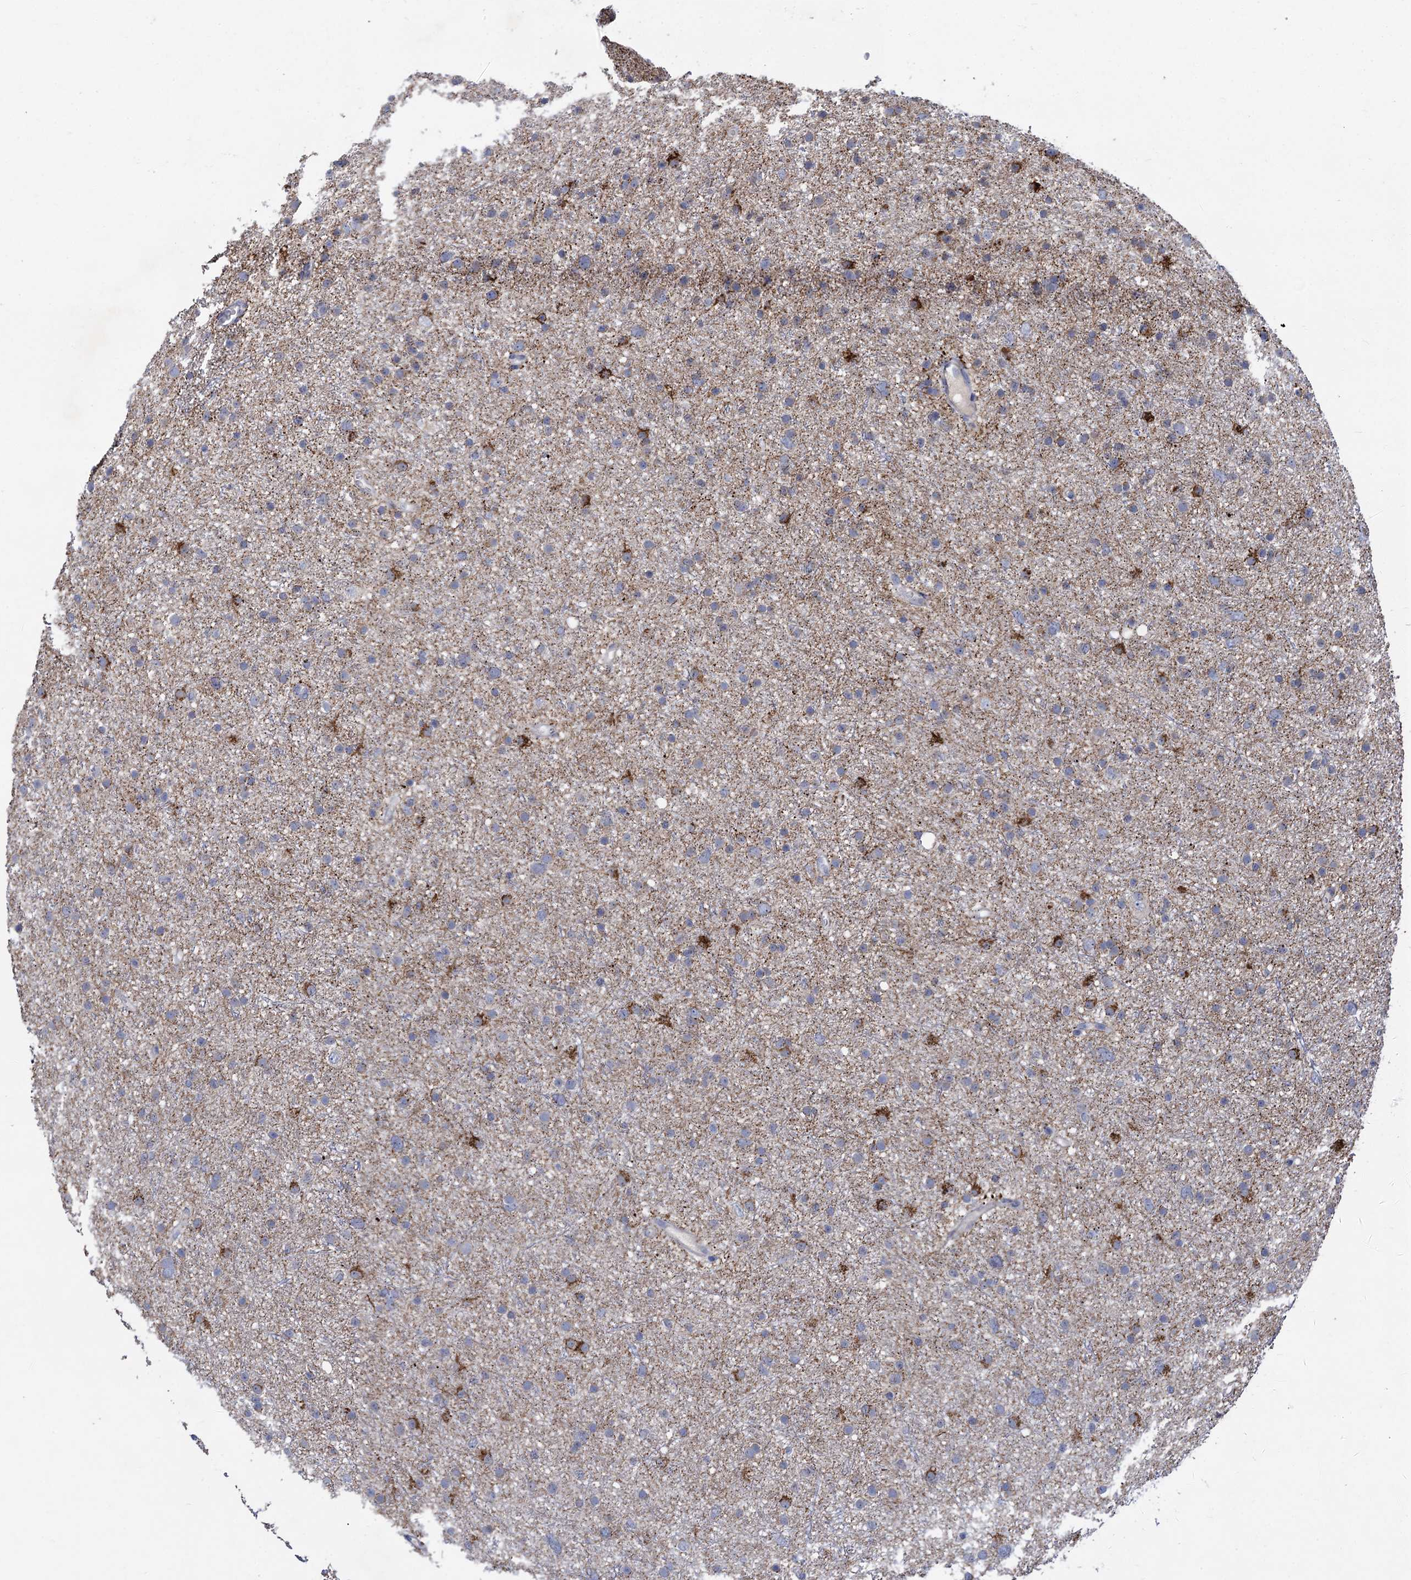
{"staining": {"intensity": "negative", "quantity": "none", "location": "none"}, "tissue": "glioma", "cell_type": "Tumor cells", "image_type": "cancer", "snomed": [{"axis": "morphology", "description": "Glioma, malignant, Low grade"}, {"axis": "topography", "description": "Cerebral cortex"}], "caption": "The IHC micrograph has no significant expression in tumor cells of malignant low-grade glioma tissue.", "gene": "ANKS3", "patient": {"sex": "female", "age": 39}}